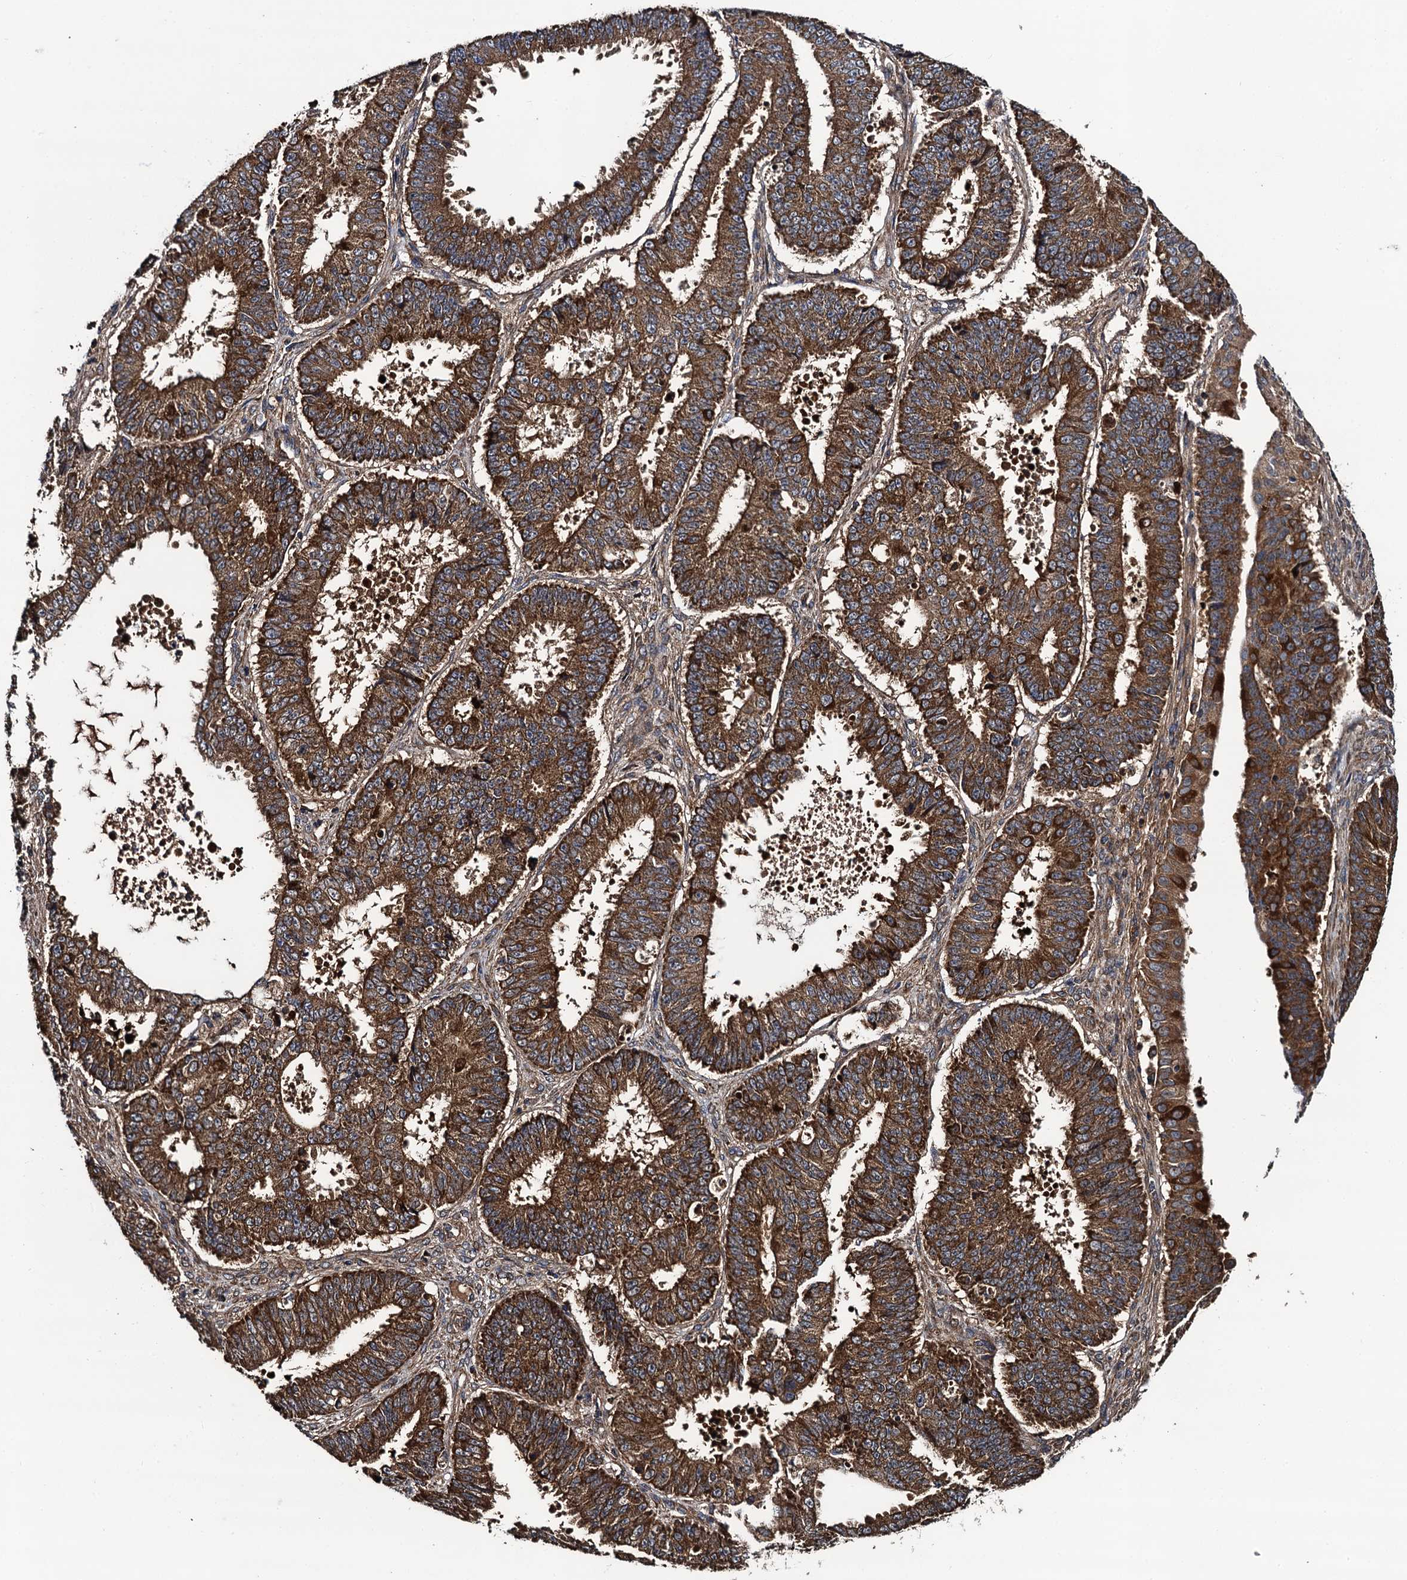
{"staining": {"intensity": "strong", "quantity": ">75%", "location": "cytoplasmic/membranous"}, "tissue": "ovarian cancer", "cell_type": "Tumor cells", "image_type": "cancer", "snomed": [{"axis": "morphology", "description": "Carcinoma, endometroid"}, {"axis": "topography", "description": "Appendix"}, {"axis": "topography", "description": "Ovary"}], "caption": "Endometroid carcinoma (ovarian) tissue displays strong cytoplasmic/membranous positivity in about >75% of tumor cells", "gene": "NEK1", "patient": {"sex": "female", "age": 42}}